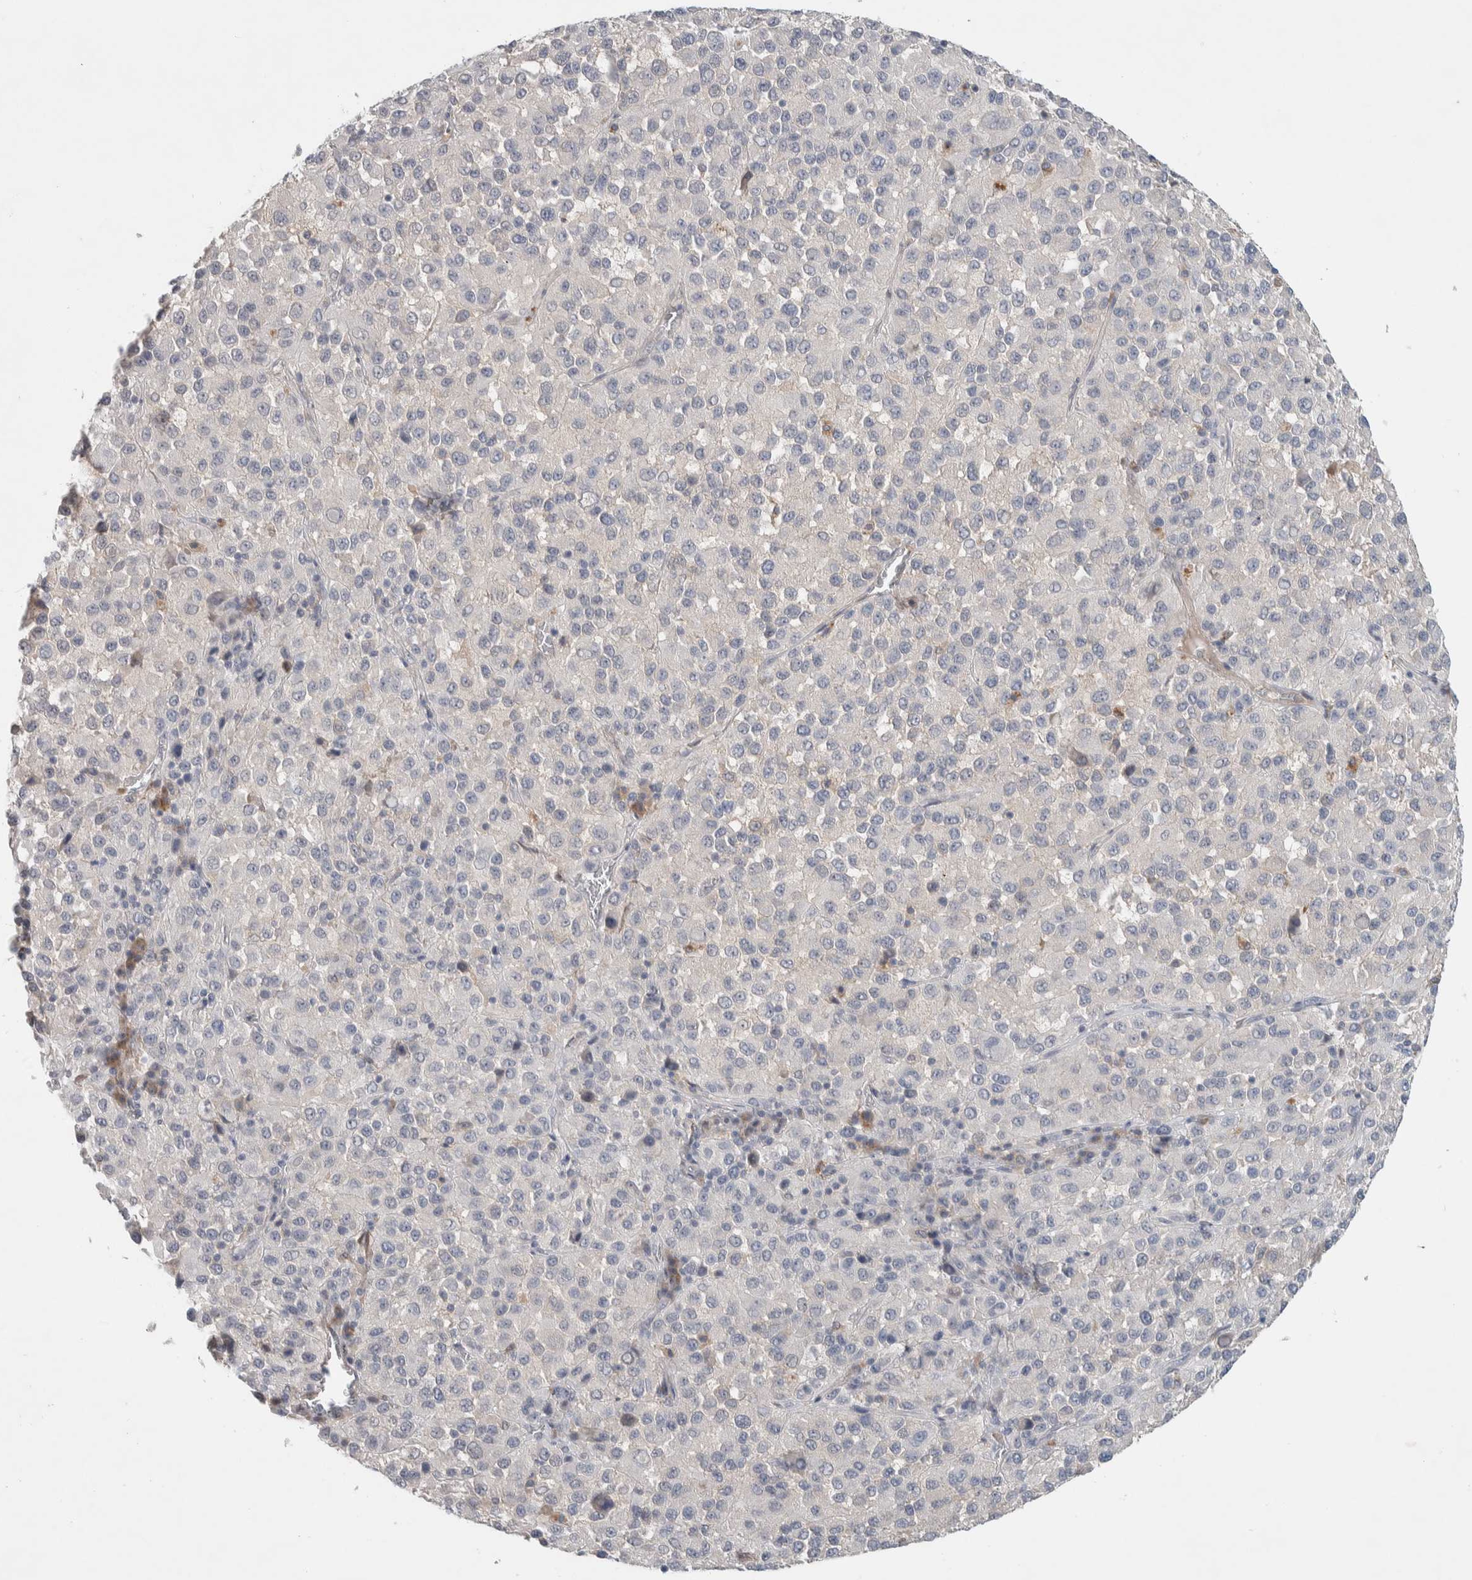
{"staining": {"intensity": "negative", "quantity": "none", "location": "none"}, "tissue": "melanoma", "cell_type": "Tumor cells", "image_type": "cancer", "snomed": [{"axis": "morphology", "description": "Malignant melanoma, Metastatic site"}, {"axis": "topography", "description": "Lung"}], "caption": "There is no significant expression in tumor cells of malignant melanoma (metastatic site).", "gene": "DEPTOR", "patient": {"sex": "male", "age": 64}}